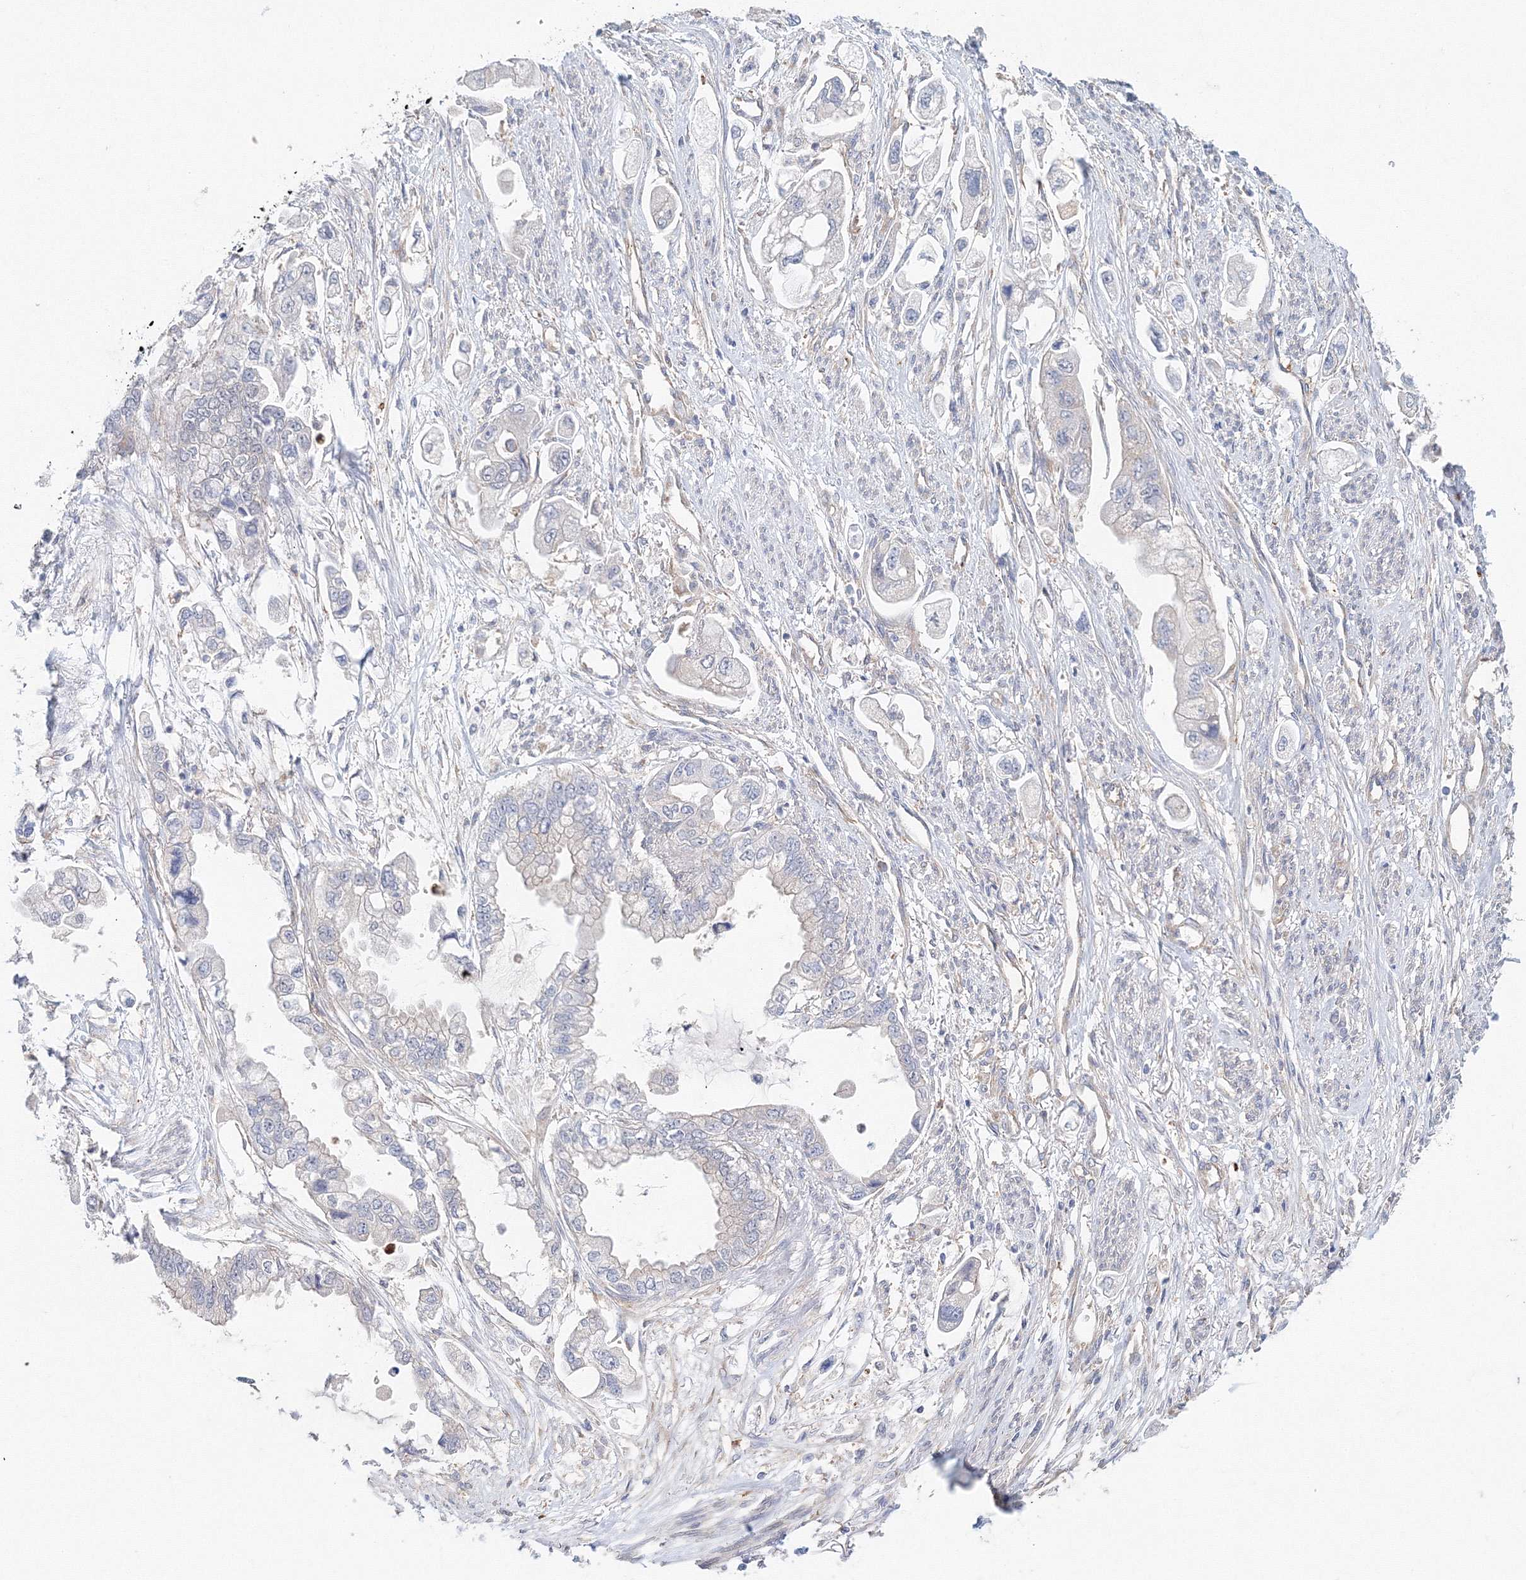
{"staining": {"intensity": "negative", "quantity": "none", "location": "none"}, "tissue": "stomach cancer", "cell_type": "Tumor cells", "image_type": "cancer", "snomed": [{"axis": "morphology", "description": "Adenocarcinoma, NOS"}, {"axis": "topography", "description": "Stomach"}], "caption": "This is a micrograph of IHC staining of adenocarcinoma (stomach), which shows no expression in tumor cells.", "gene": "TPRKB", "patient": {"sex": "male", "age": 62}}